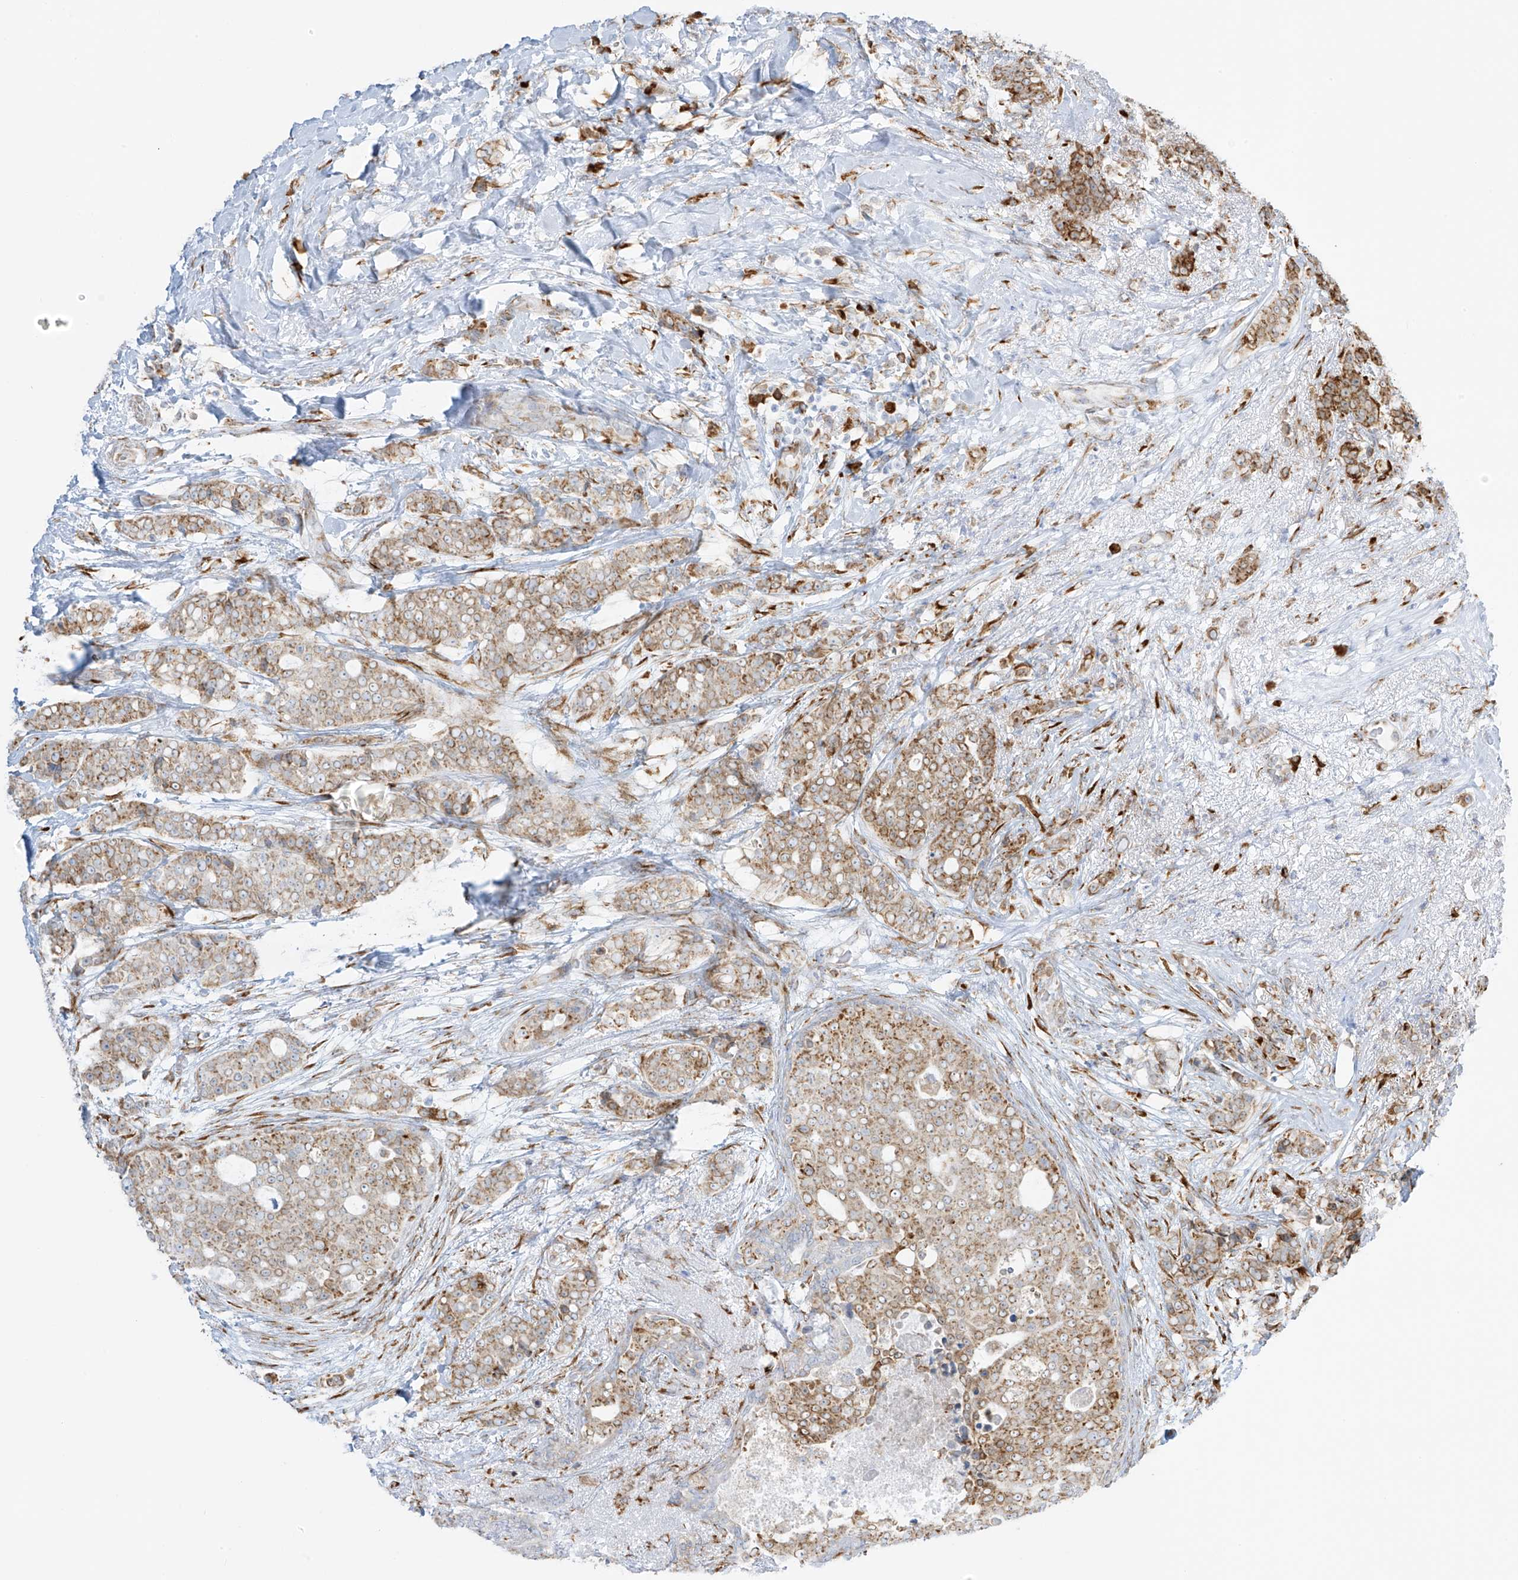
{"staining": {"intensity": "moderate", "quantity": ">75%", "location": "cytoplasmic/membranous"}, "tissue": "breast cancer", "cell_type": "Tumor cells", "image_type": "cancer", "snomed": [{"axis": "morphology", "description": "Lobular carcinoma"}, {"axis": "topography", "description": "Breast"}], "caption": "Protein expression analysis of lobular carcinoma (breast) reveals moderate cytoplasmic/membranous positivity in approximately >75% of tumor cells.", "gene": "LRRC59", "patient": {"sex": "female", "age": 51}}